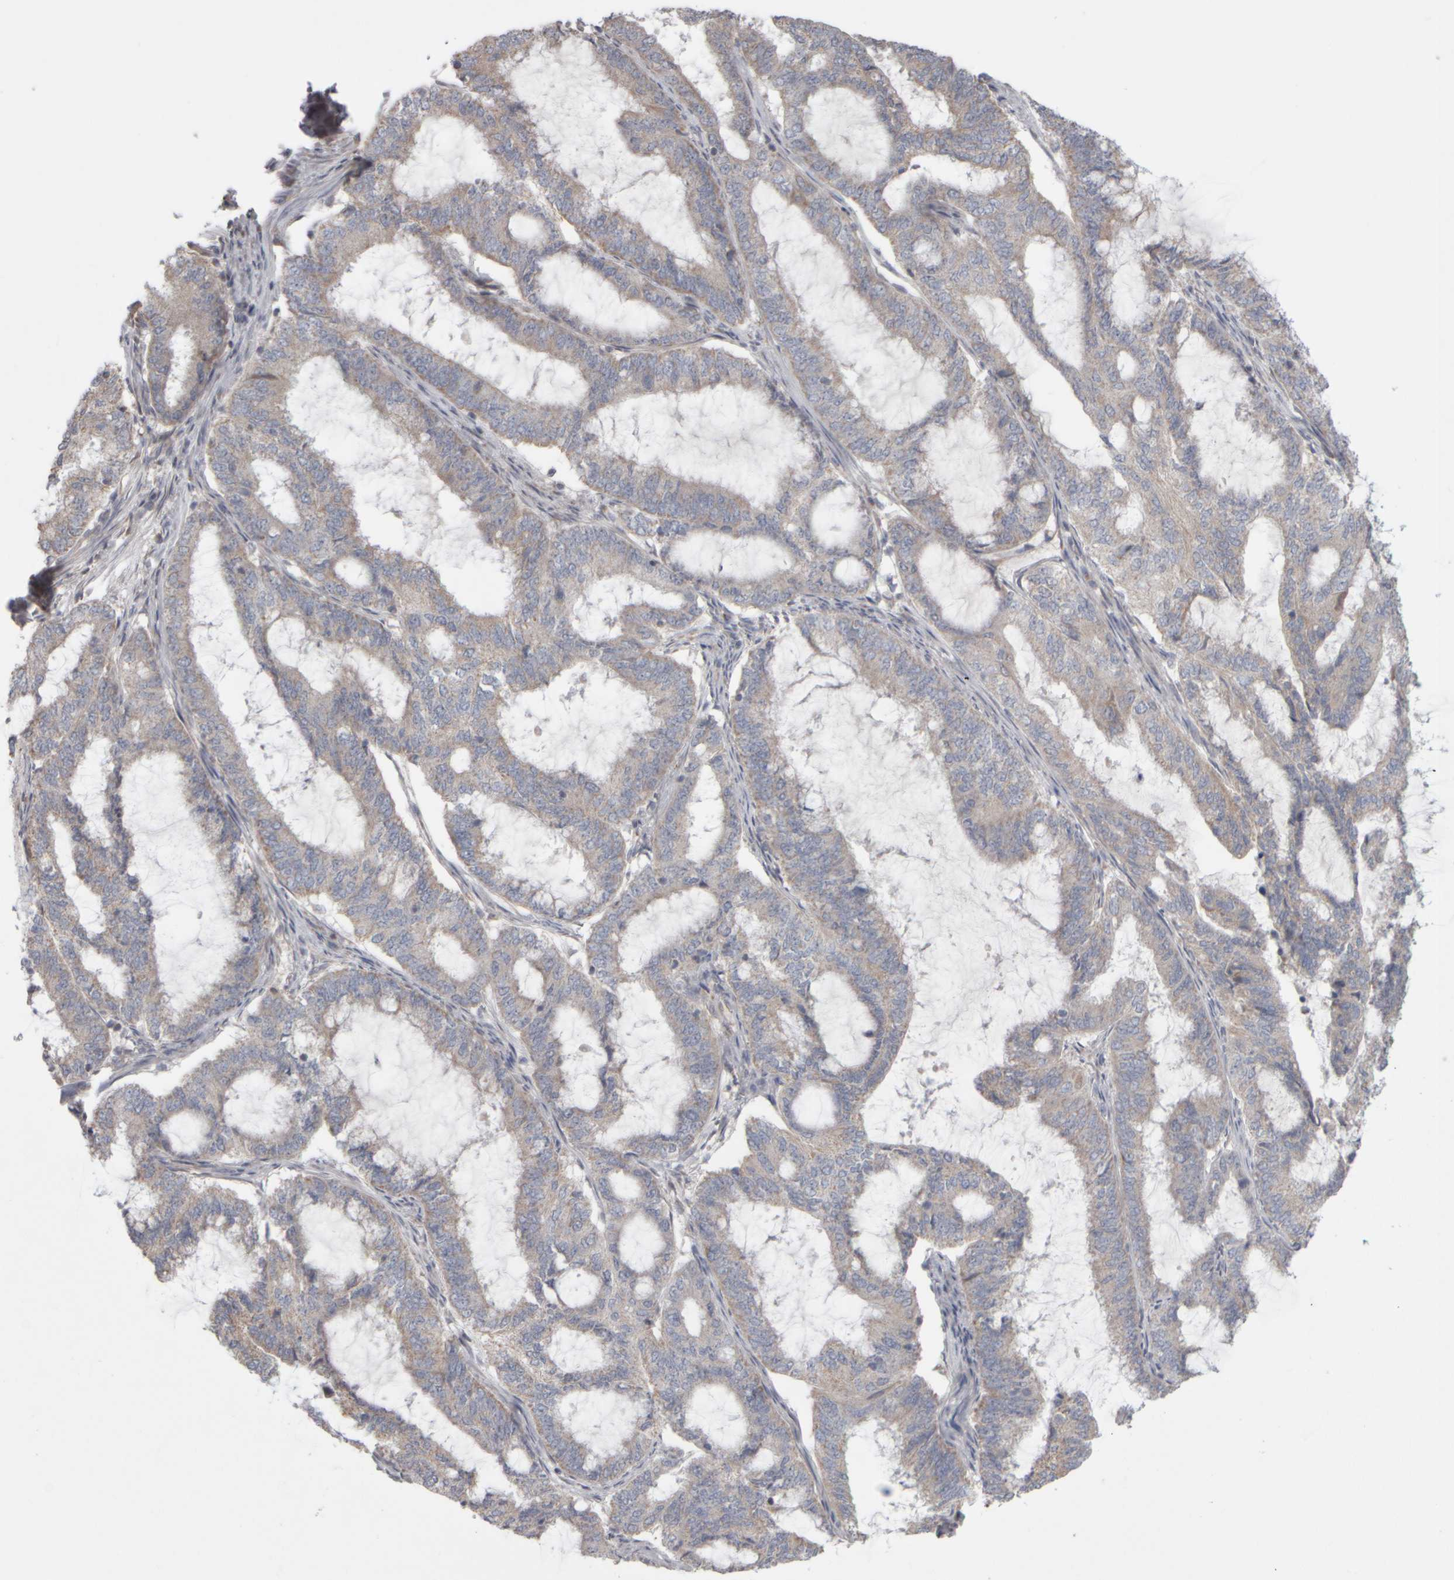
{"staining": {"intensity": "weak", "quantity": "<25%", "location": "cytoplasmic/membranous"}, "tissue": "endometrial cancer", "cell_type": "Tumor cells", "image_type": "cancer", "snomed": [{"axis": "morphology", "description": "Adenocarcinoma, NOS"}, {"axis": "topography", "description": "Endometrium"}], "caption": "There is no significant positivity in tumor cells of endometrial cancer.", "gene": "SCO1", "patient": {"sex": "female", "age": 51}}